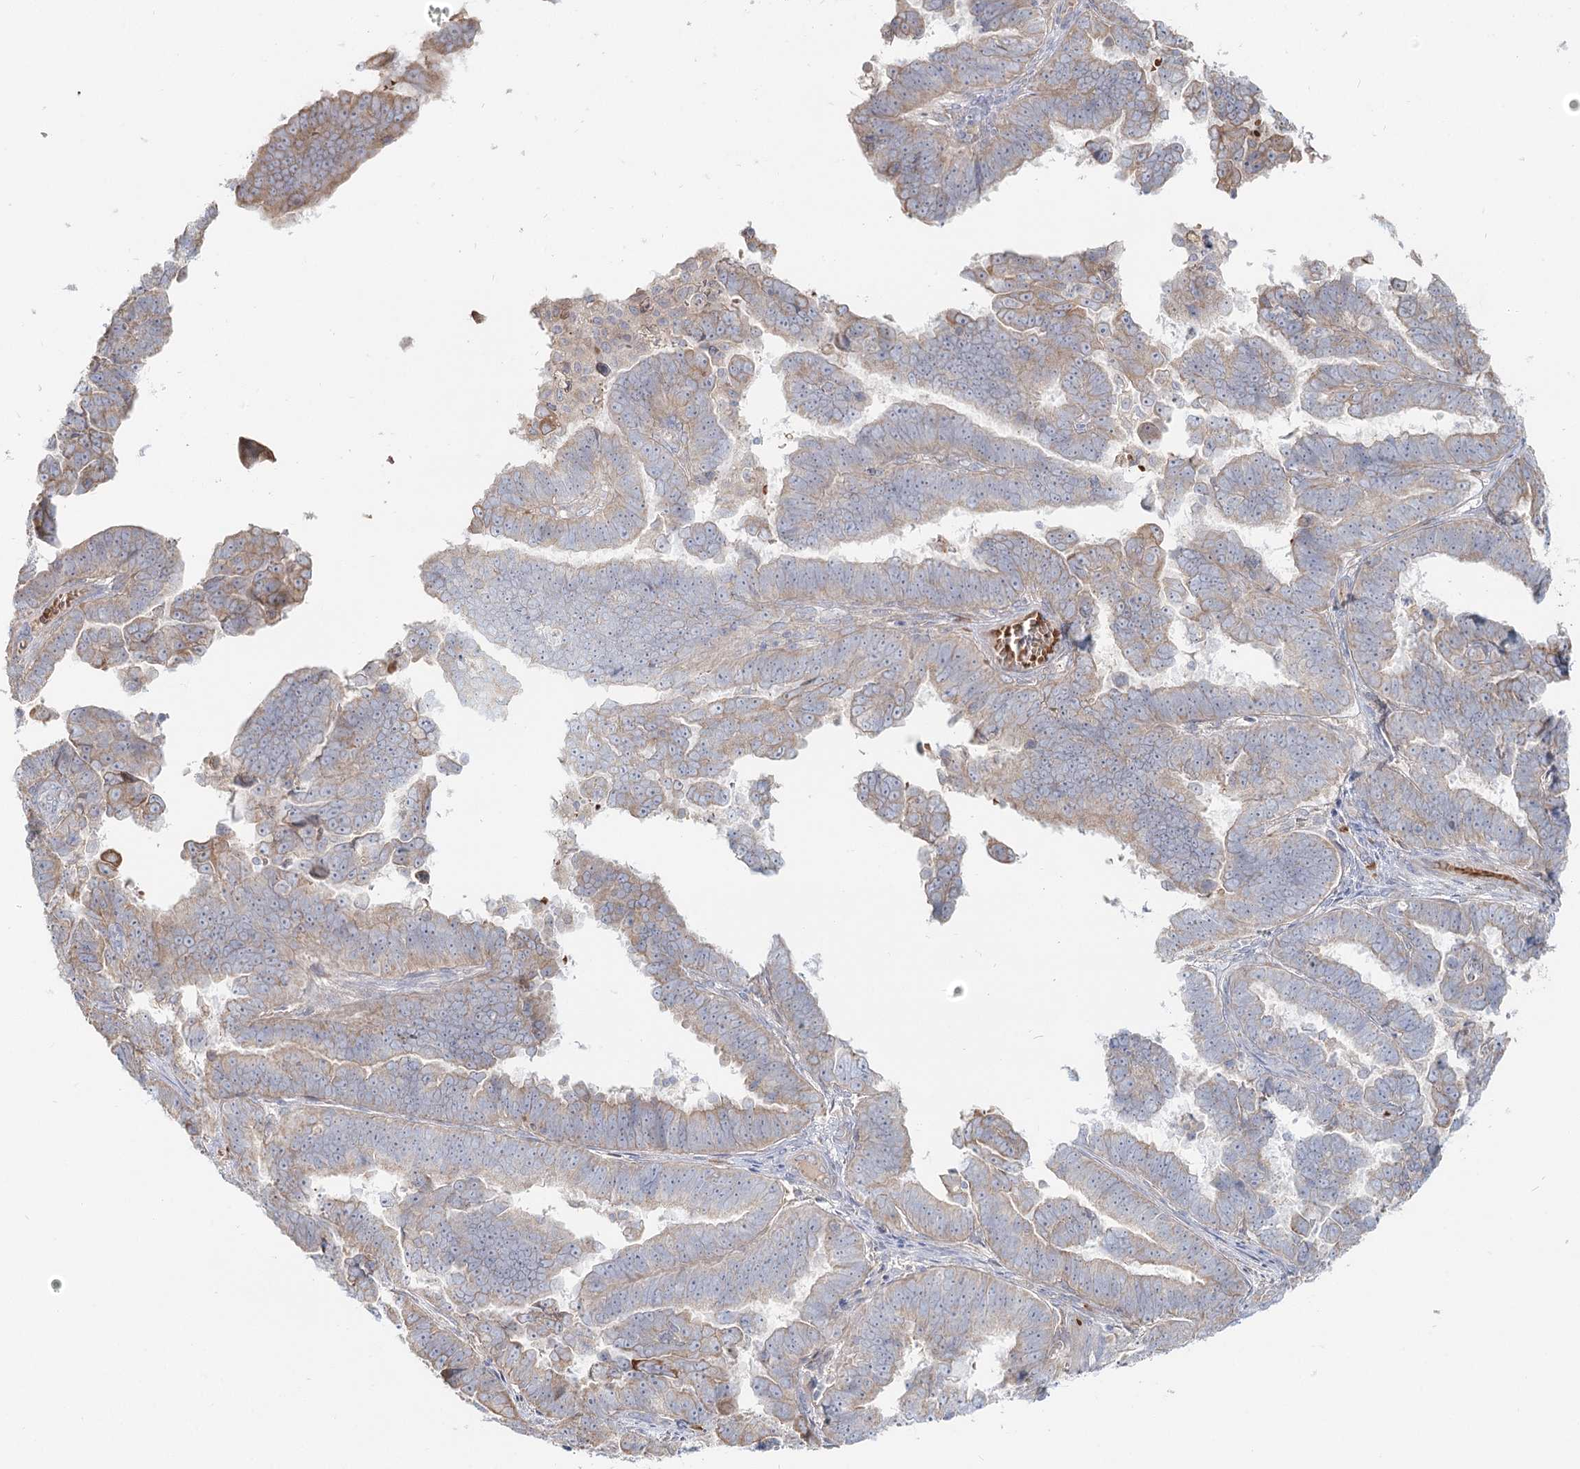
{"staining": {"intensity": "weak", "quantity": "25%-75%", "location": "cytoplasmic/membranous"}, "tissue": "endometrial cancer", "cell_type": "Tumor cells", "image_type": "cancer", "snomed": [{"axis": "morphology", "description": "Adenocarcinoma, NOS"}, {"axis": "topography", "description": "Endometrium"}], "caption": "Weak cytoplasmic/membranous protein expression is seen in approximately 25%-75% of tumor cells in endometrial adenocarcinoma. (DAB = brown stain, brightfield microscopy at high magnification).", "gene": "ANKRD16", "patient": {"sex": "female", "age": 75}}